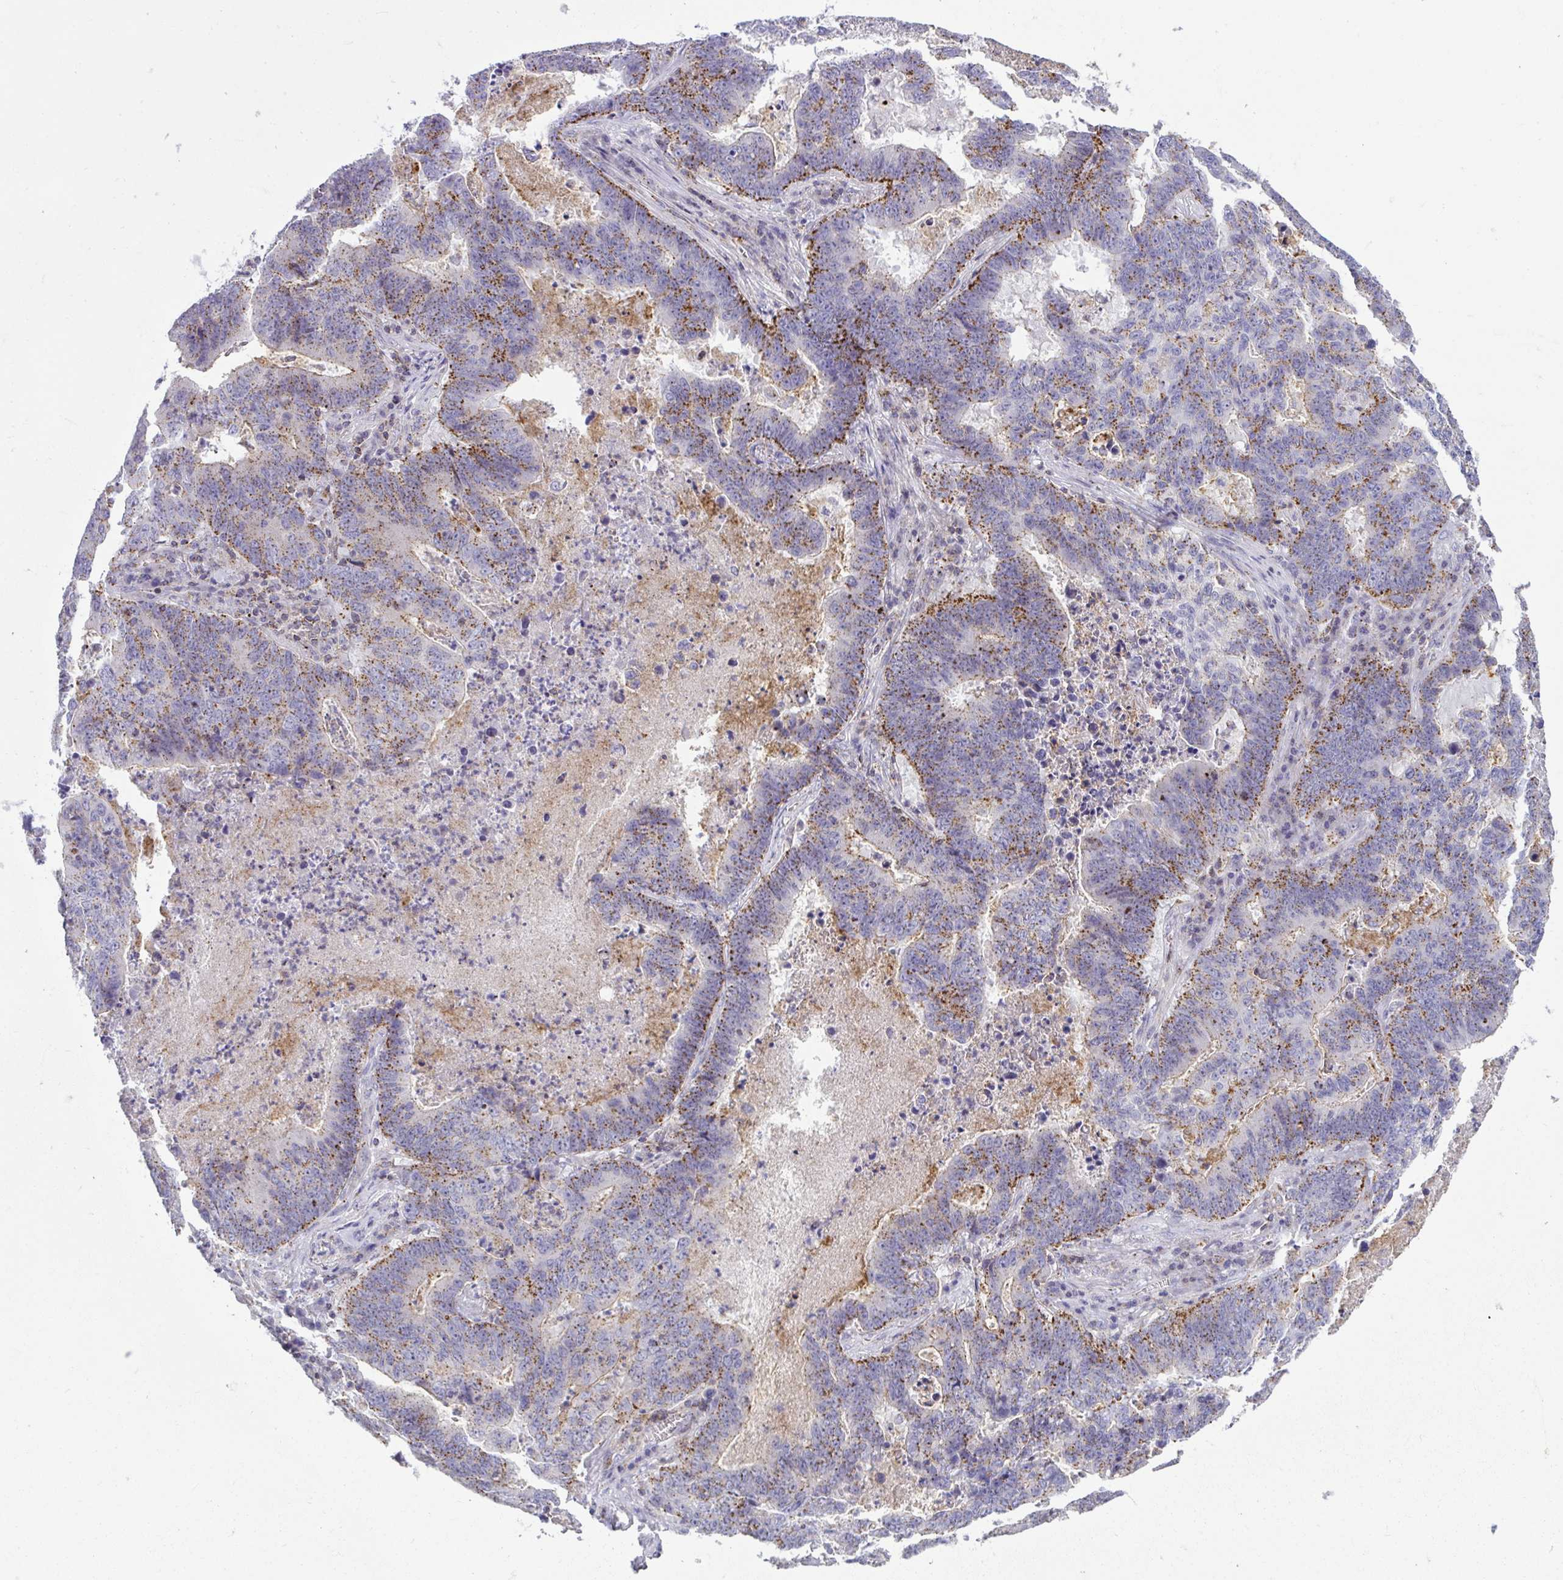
{"staining": {"intensity": "moderate", "quantity": ">75%", "location": "cytoplasmic/membranous"}, "tissue": "lung cancer", "cell_type": "Tumor cells", "image_type": "cancer", "snomed": [{"axis": "morphology", "description": "Aneuploidy"}, {"axis": "morphology", "description": "Adenocarcinoma, NOS"}, {"axis": "morphology", "description": "Adenocarcinoma primary or metastatic"}, {"axis": "topography", "description": "Lung"}], "caption": "Tumor cells display moderate cytoplasmic/membranous expression in about >75% of cells in lung cancer (adenocarcinoma primary or metastatic). (Stains: DAB (3,3'-diaminobenzidine) in brown, nuclei in blue, Microscopy: brightfield microscopy at high magnification).", "gene": "VPS4B", "patient": {"sex": "female", "age": 75}}